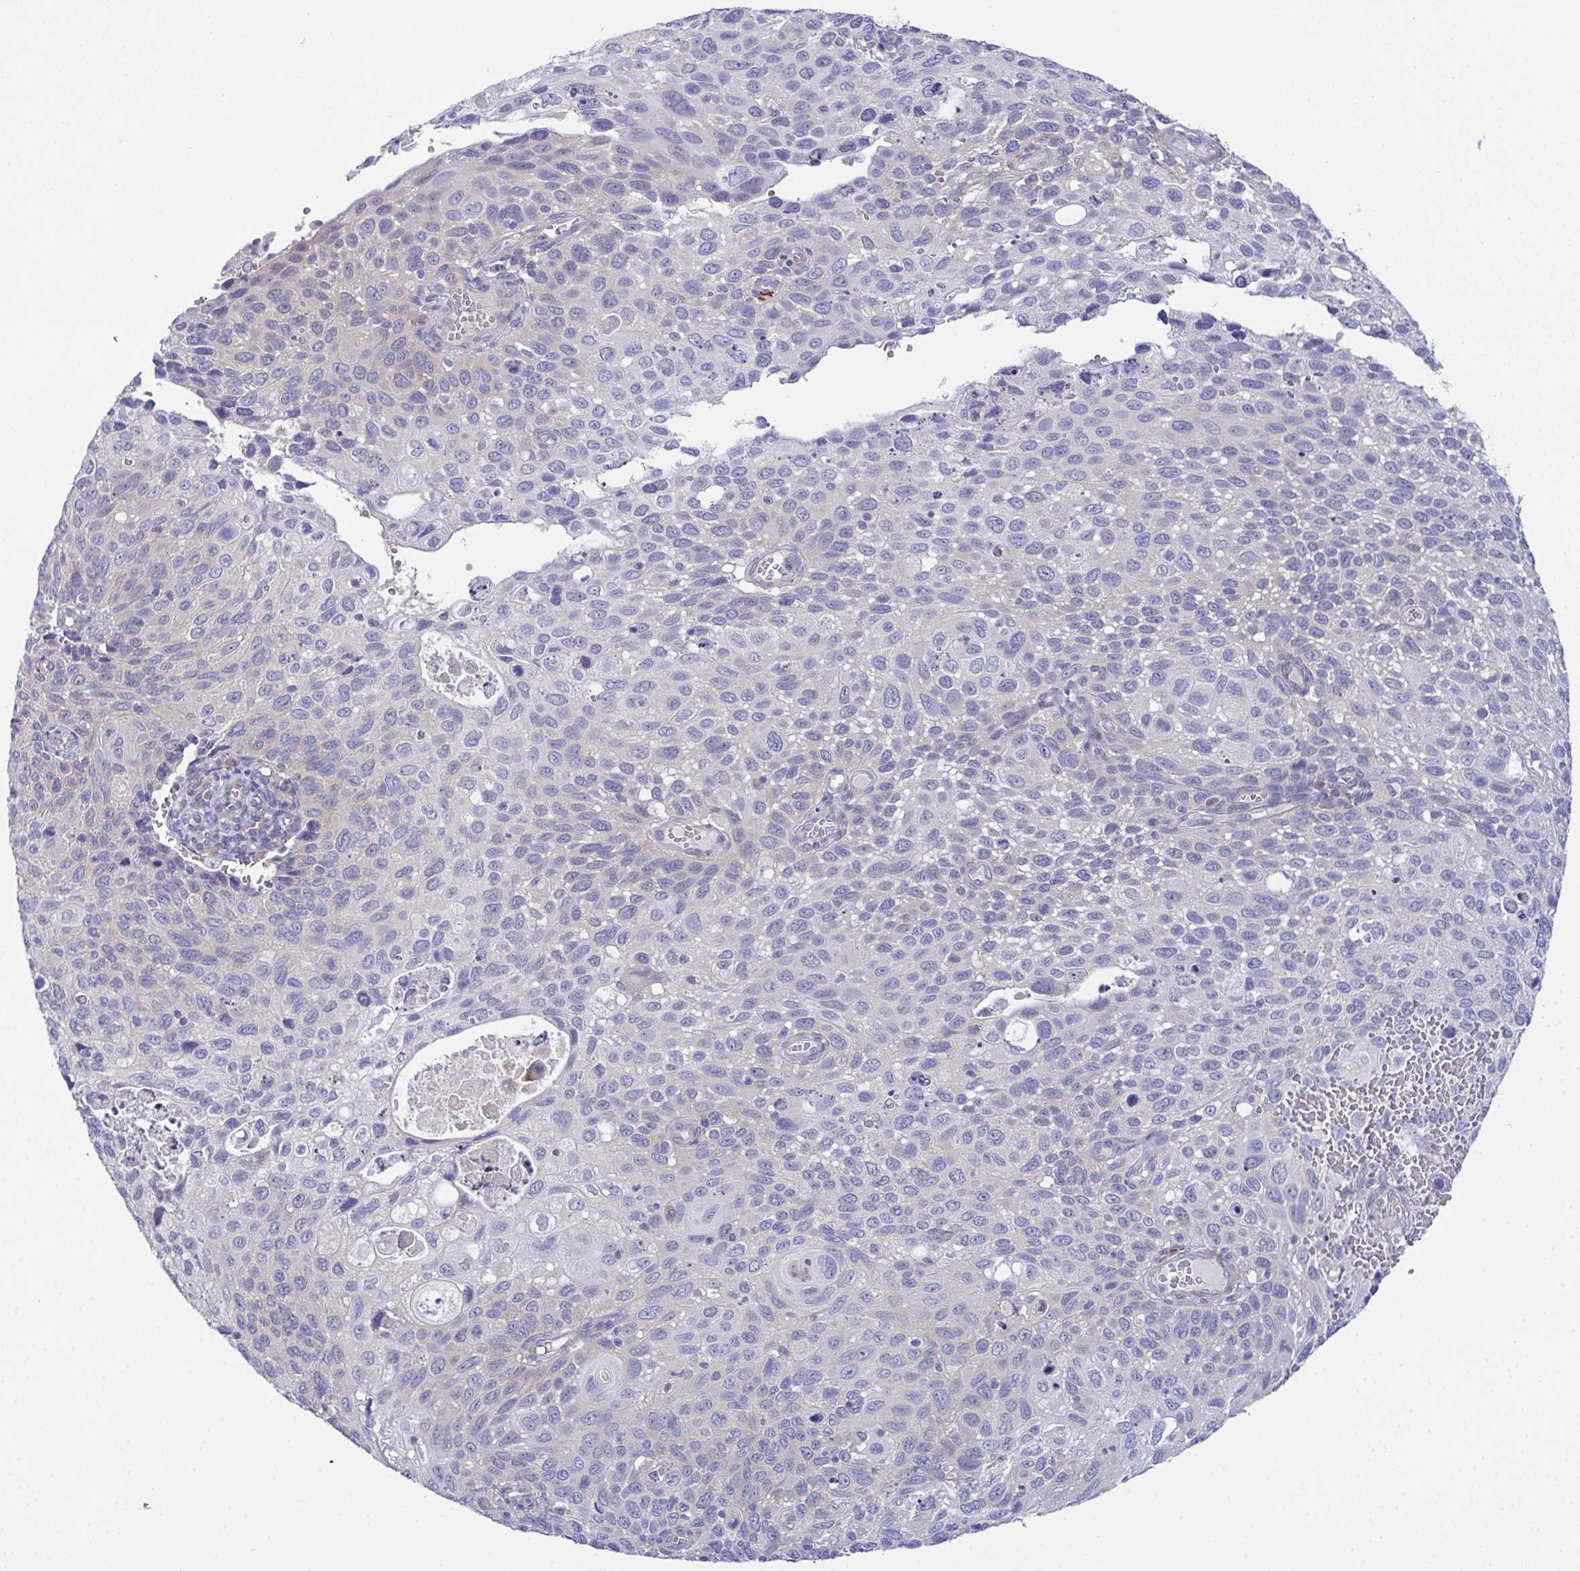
{"staining": {"intensity": "negative", "quantity": "none", "location": "none"}, "tissue": "cervical cancer", "cell_type": "Tumor cells", "image_type": "cancer", "snomed": [{"axis": "morphology", "description": "Squamous cell carcinoma, NOS"}, {"axis": "topography", "description": "Cervix"}], "caption": "A photomicrograph of squamous cell carcinoma (cervical) stained for a protein shows no brown staining in tumor cells.", "gene": "CFAP97D1", "patient": {"sex": "female", "age": 70}}